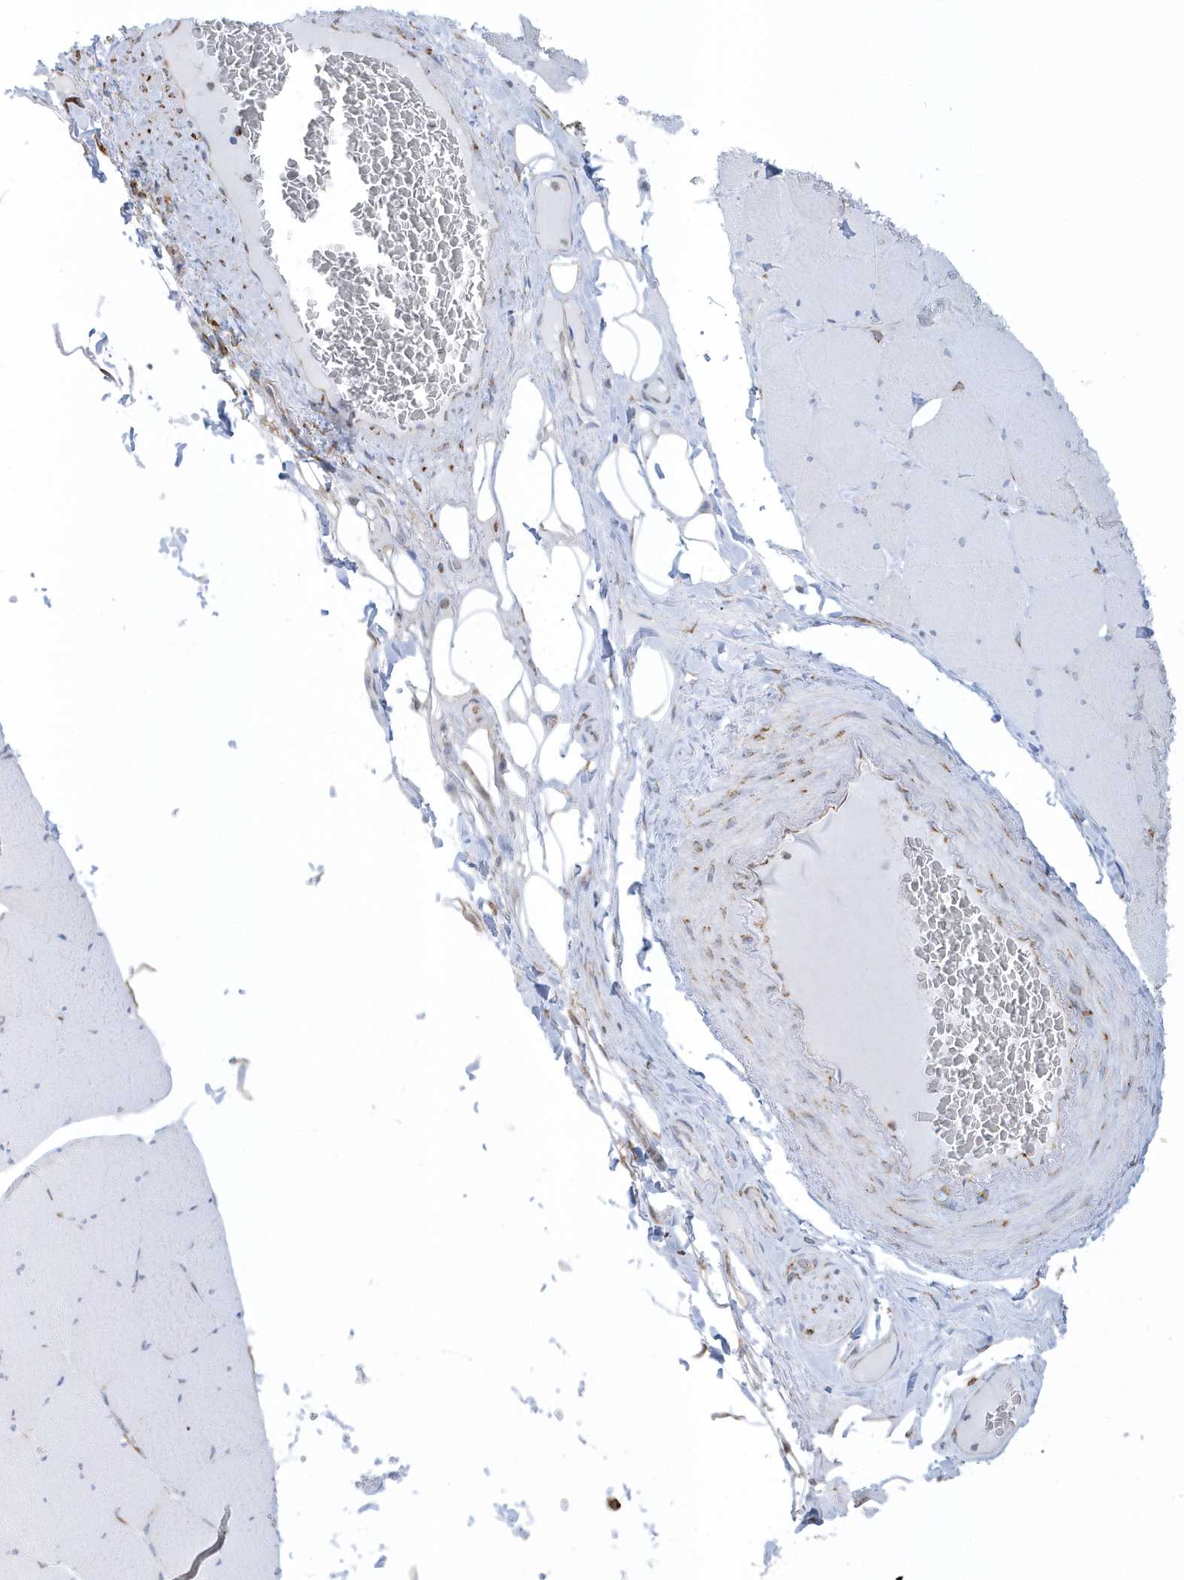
{"staining": {"intensity": "negative", "quantity": "none", "location": "none"}, "tissue": "skeletal muscle", "cell_type": "Myocytes", "image_type": "normal", "snomed": [{"axis": "morphology", "description": "Normal tissue, NOS"}, {"axis": "topography", "description": "Skeletal muscle"}, {"axis": "topography", "description": "Head-Neck"}], "caption": "This is an IHC image of normal human skeletal muscle. There is no staining in myocytes.", "gene": "DCAF1", "patient": {"sex": "male", "age": 66}}